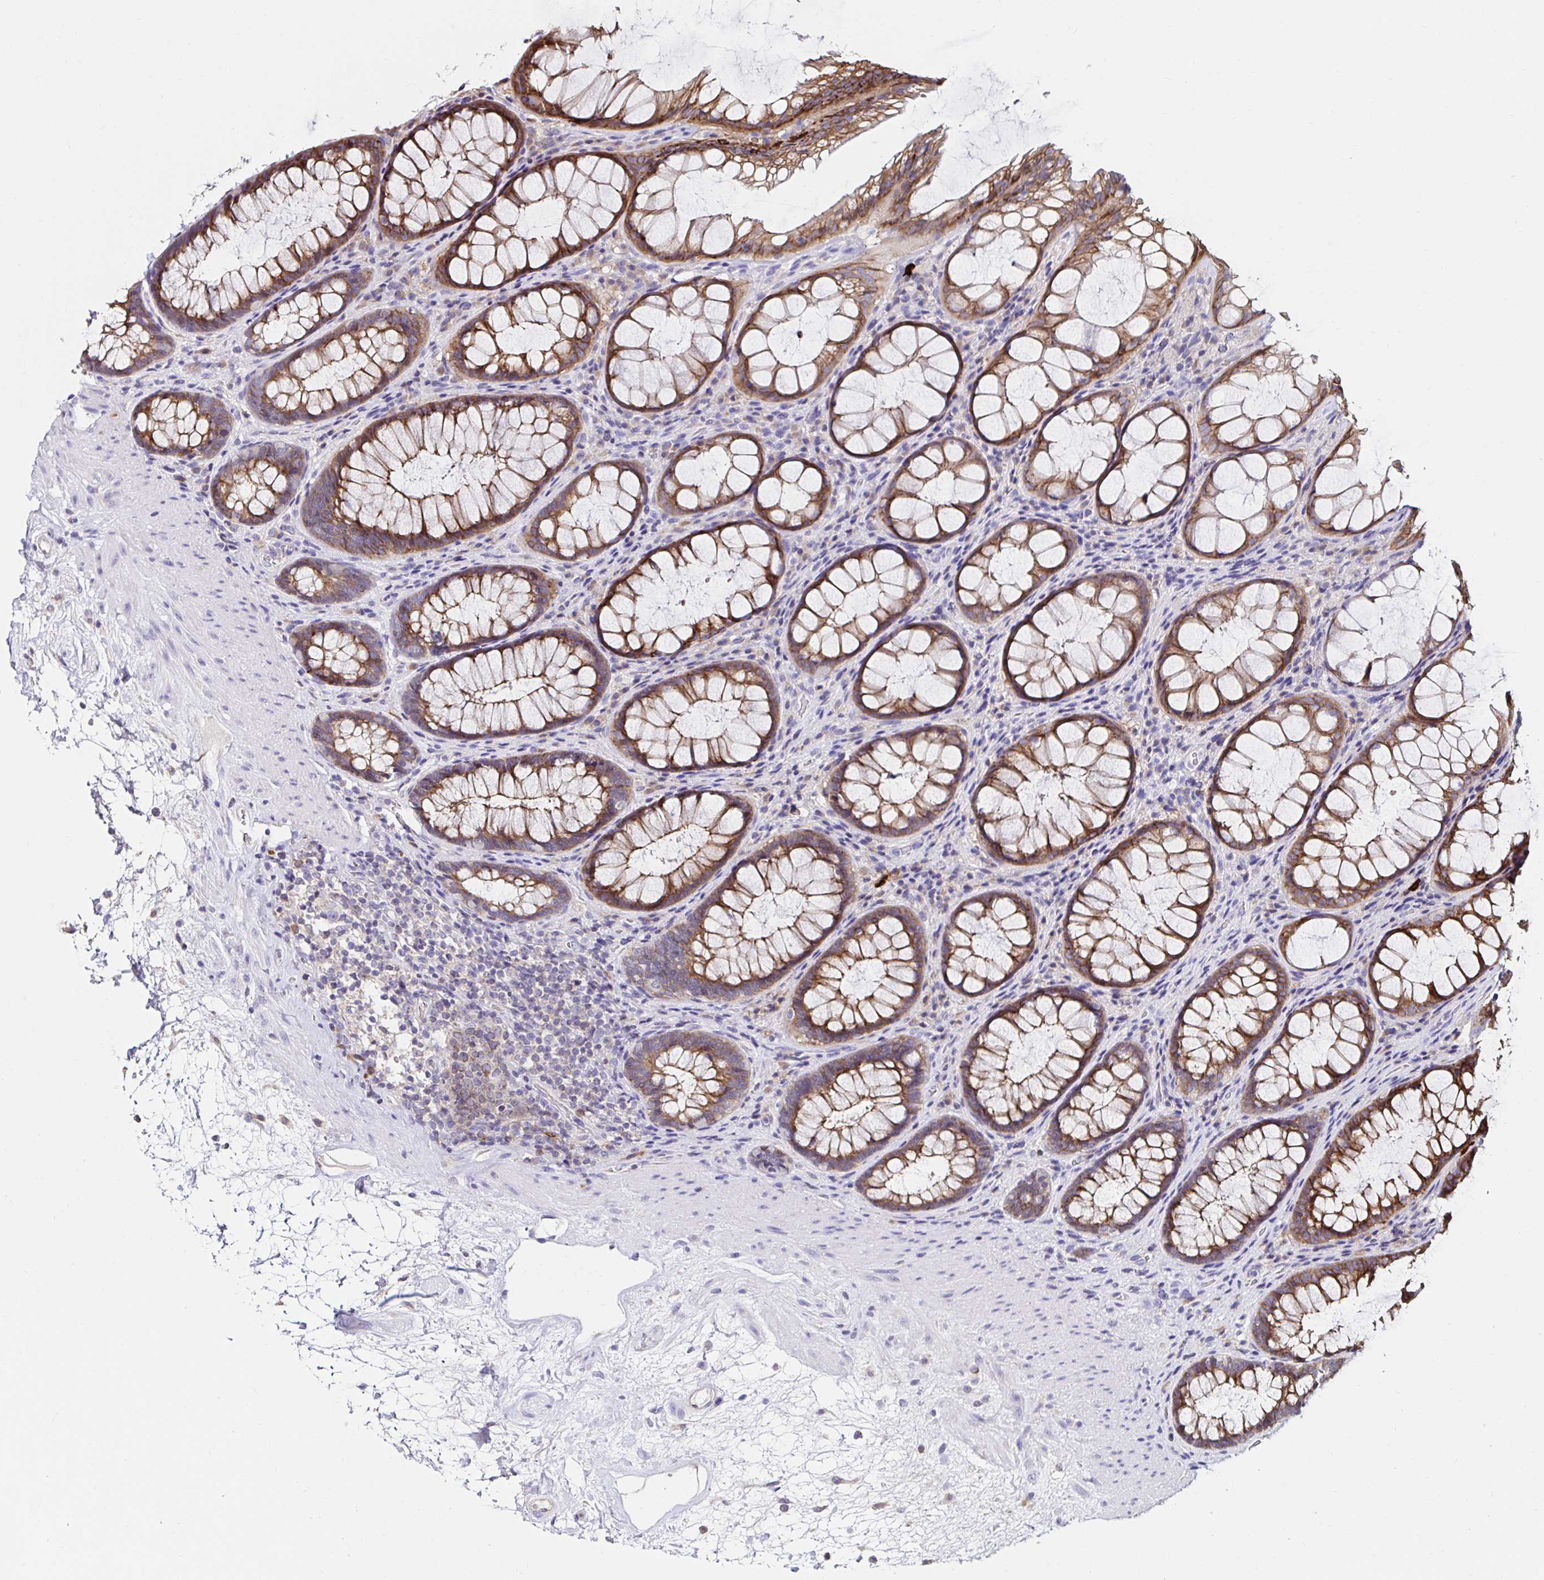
{"staining": {"intensity": "moderate", "quantity": ">75%", "location": "cytoplasmic/membranous"}, "tissue": "rectum", "cell_type": "Glandular cells", "image_type": "normal", "snomed": [{"axis": "morphology", "description": "Normal tissue, NOS"}, {"axis": "topography", "description": "Rectum"}], "caption": "Rectum stained with immunohistochemistry (IHC) demonstrates moderate cytoplasmic/membranous expression in approximately >75% of glandular cells.", "gene": "VSIG2", "patient": {"sex": "male", "age": 72}}